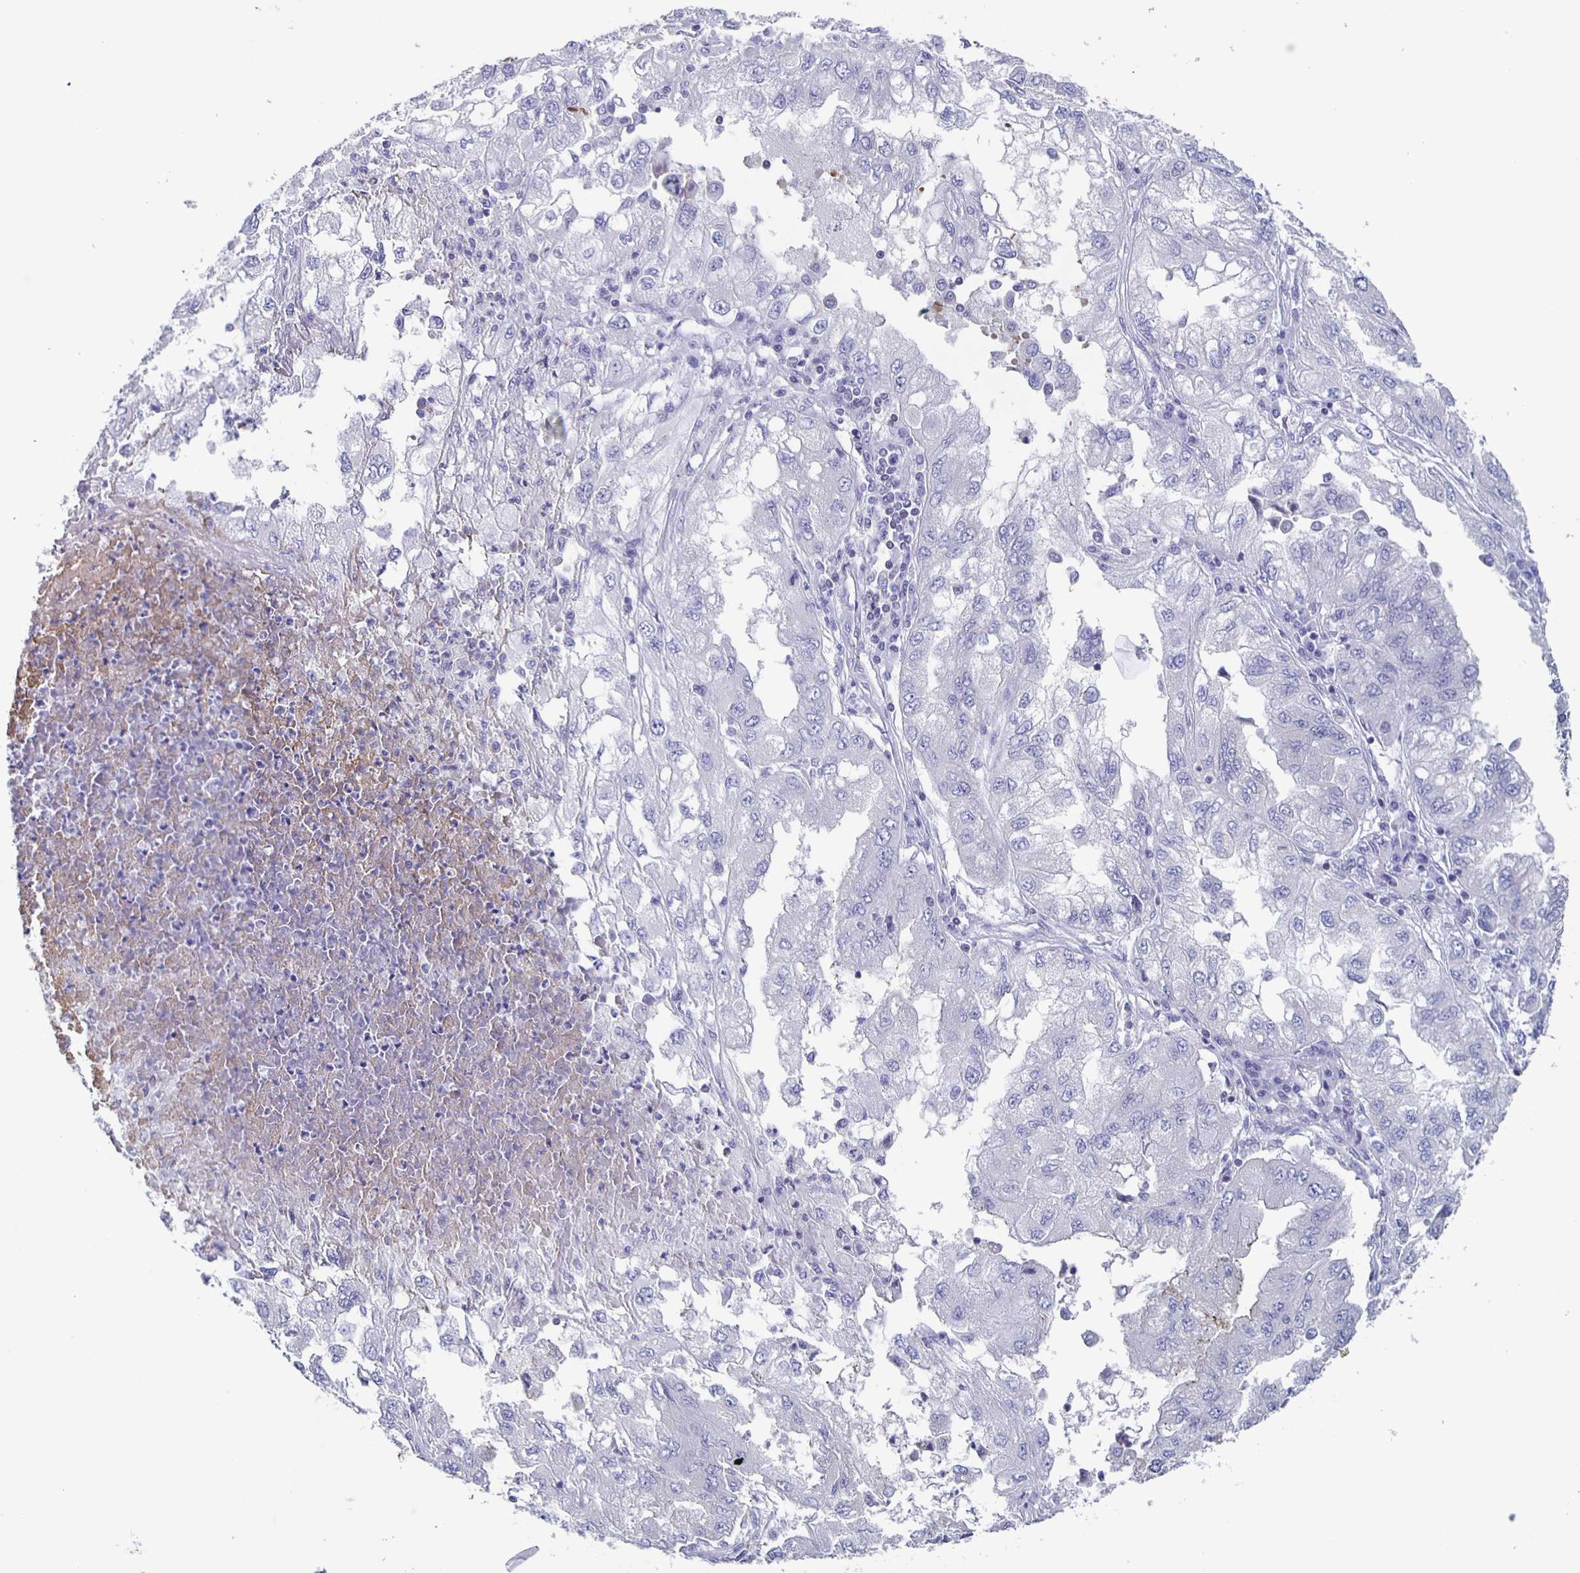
{"staining": {"intensity": "negative", "quantity": "none", "location": "none"}, "tissue": "lung cancer", "cell_type": "Tumor cells", "image_type": "cancer", "snomed": [{"axis": "morphology", "description": "Adenocarcinoma, NOS"}, {"axis": "morphology", "description": "Adenocarcinoma primary or metastatic"}, {"axis": "topography", "description": "Lung"}], "caption": "Immunohistochemistry (IHC) image of neoplastic tissue: human lung cancer (adenocarcinoma) stained with DAB exhibits no significant protein staining in tumor cells. (DAB immunohistochemistry visualized using brightfield microscopy, high magnification).", "gene": "FGA", "patient": {"sex": "male", "age": 74}}